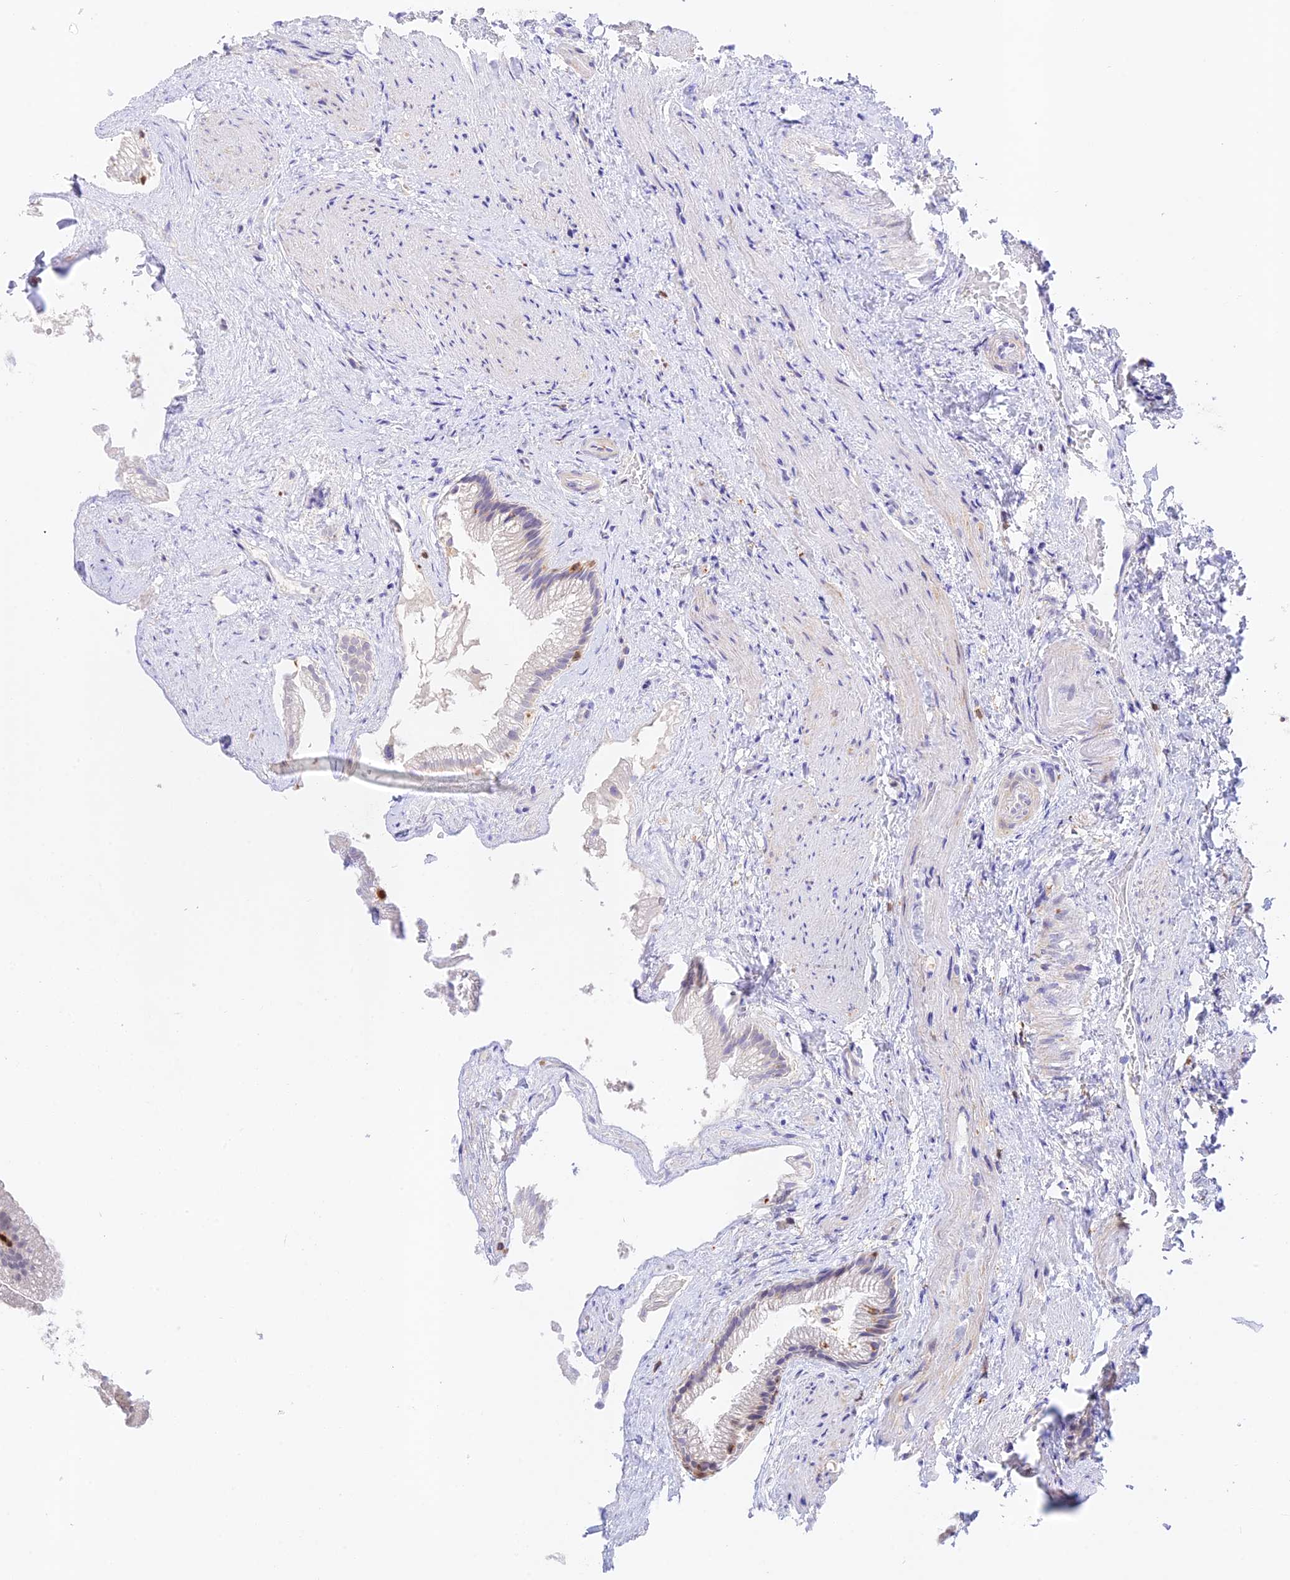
{"staining": {"intensity": "negative", "quantity": "none", "location": "none"}, "tissue": "gallbladder", "cell_type": "Glandular cells", "image_type": "normal", "snomed": [{"axis": "morphology", "description": "Normal tissue, NOS"}, {"axis": "morphology", "description": "Inflammation, NOS"}, {"axis": "topography", "description": "Gallbladder"}], "caption": "Immunohistochemistry micrograph of benign human gallbladder stained for a protein (brown), which reveals no expression in glandular cells. The staining is performed using DAB brown chromogen with nuclei counter-stained in using hematoxylin.", "gene": "DENND1C", "patient": {"sex": "male", "age": 51}}